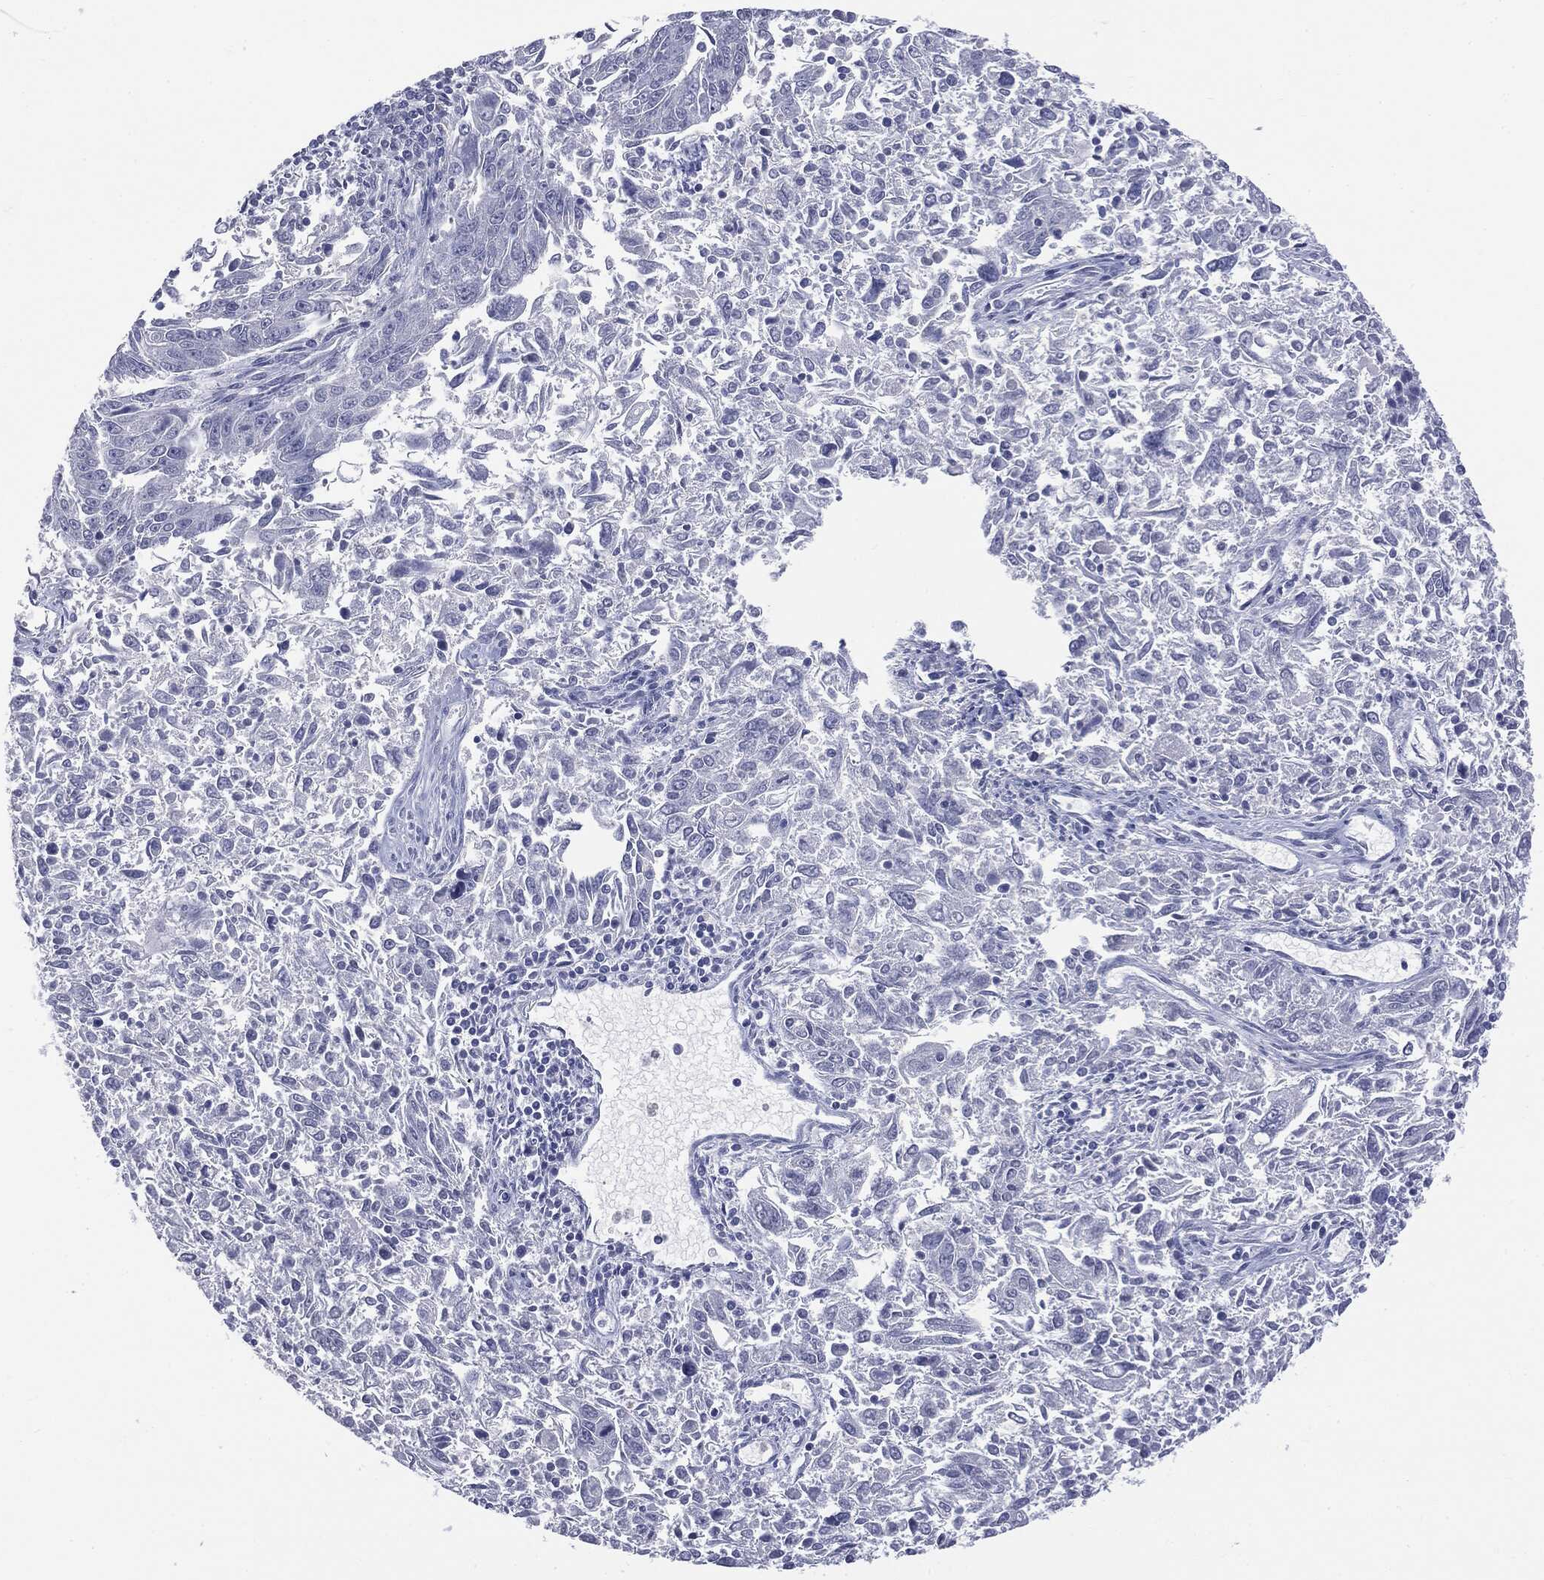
{"staining": {"intensity": "negative", "quantity": "none", "location": "none"}, "tissue": "endometrial cancer", "cell_type": "Tumor cells", "image_type": "cancer", "snomed": [{"axis": "morphology", "description": "Adenocarcinoma, NOS"}, {"axis": "topography", "description": "Endometrium"}], "caption": "Endometrial adenocarcinoma was stained to show a protein in brown. There is no significant expression in tumor cells.", "gene": "TSHB", "patient": {"sex": "female", "age": 42}}